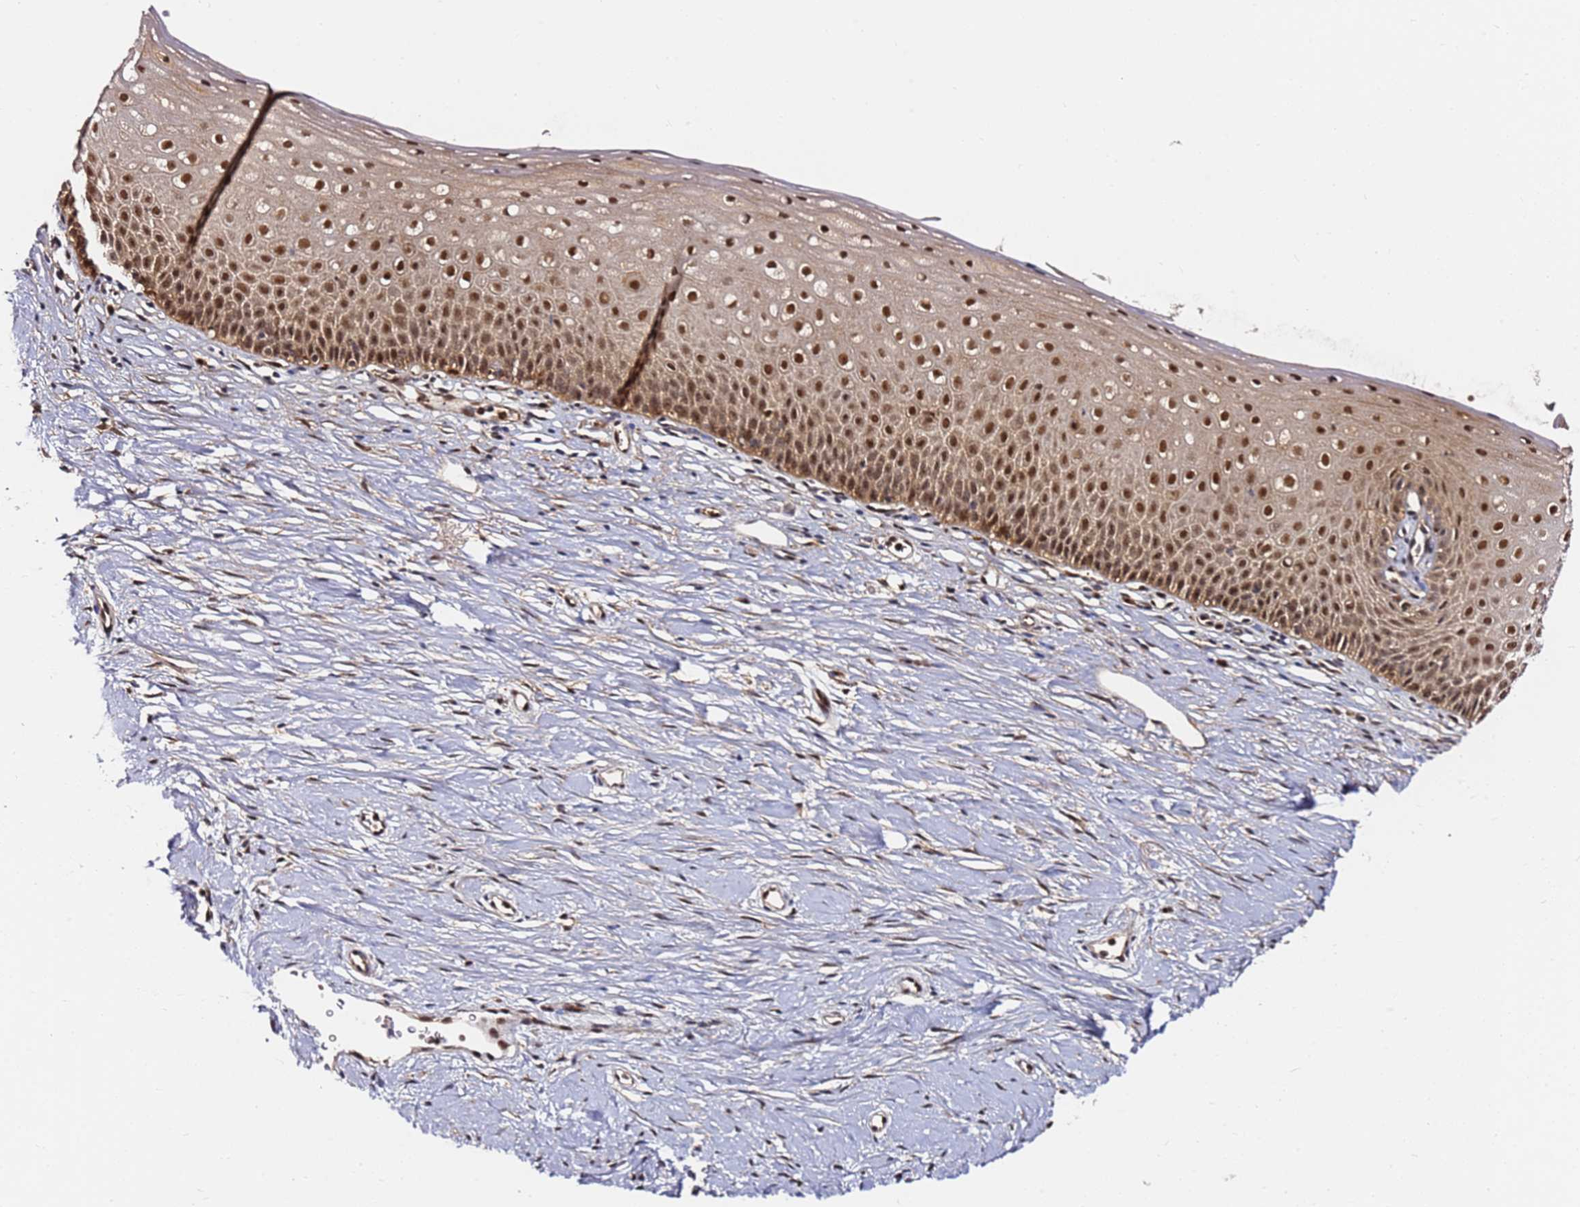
{"staining": {"intensity": "moderate", "quantity": ">75%", "location": "cytoplasmic/membranous,nuclear"}, "tissue": "cervix", "cell_type": "Glandular cells", "image_type": "normal", "snomed": [{"axis": "morphology", "description": "Normal tissue, NOS"}, {"axis": "topography", "description": "Cervix"}], "caption": "DAB immunohistochemical staining of unremarkable human cervix reveals moderate cytoplasmic/membranous,nuclear protein positivity in about >75% of glandular cells.", "gene": "RGS18", "patient": {"sex": "female", "age": 57}}